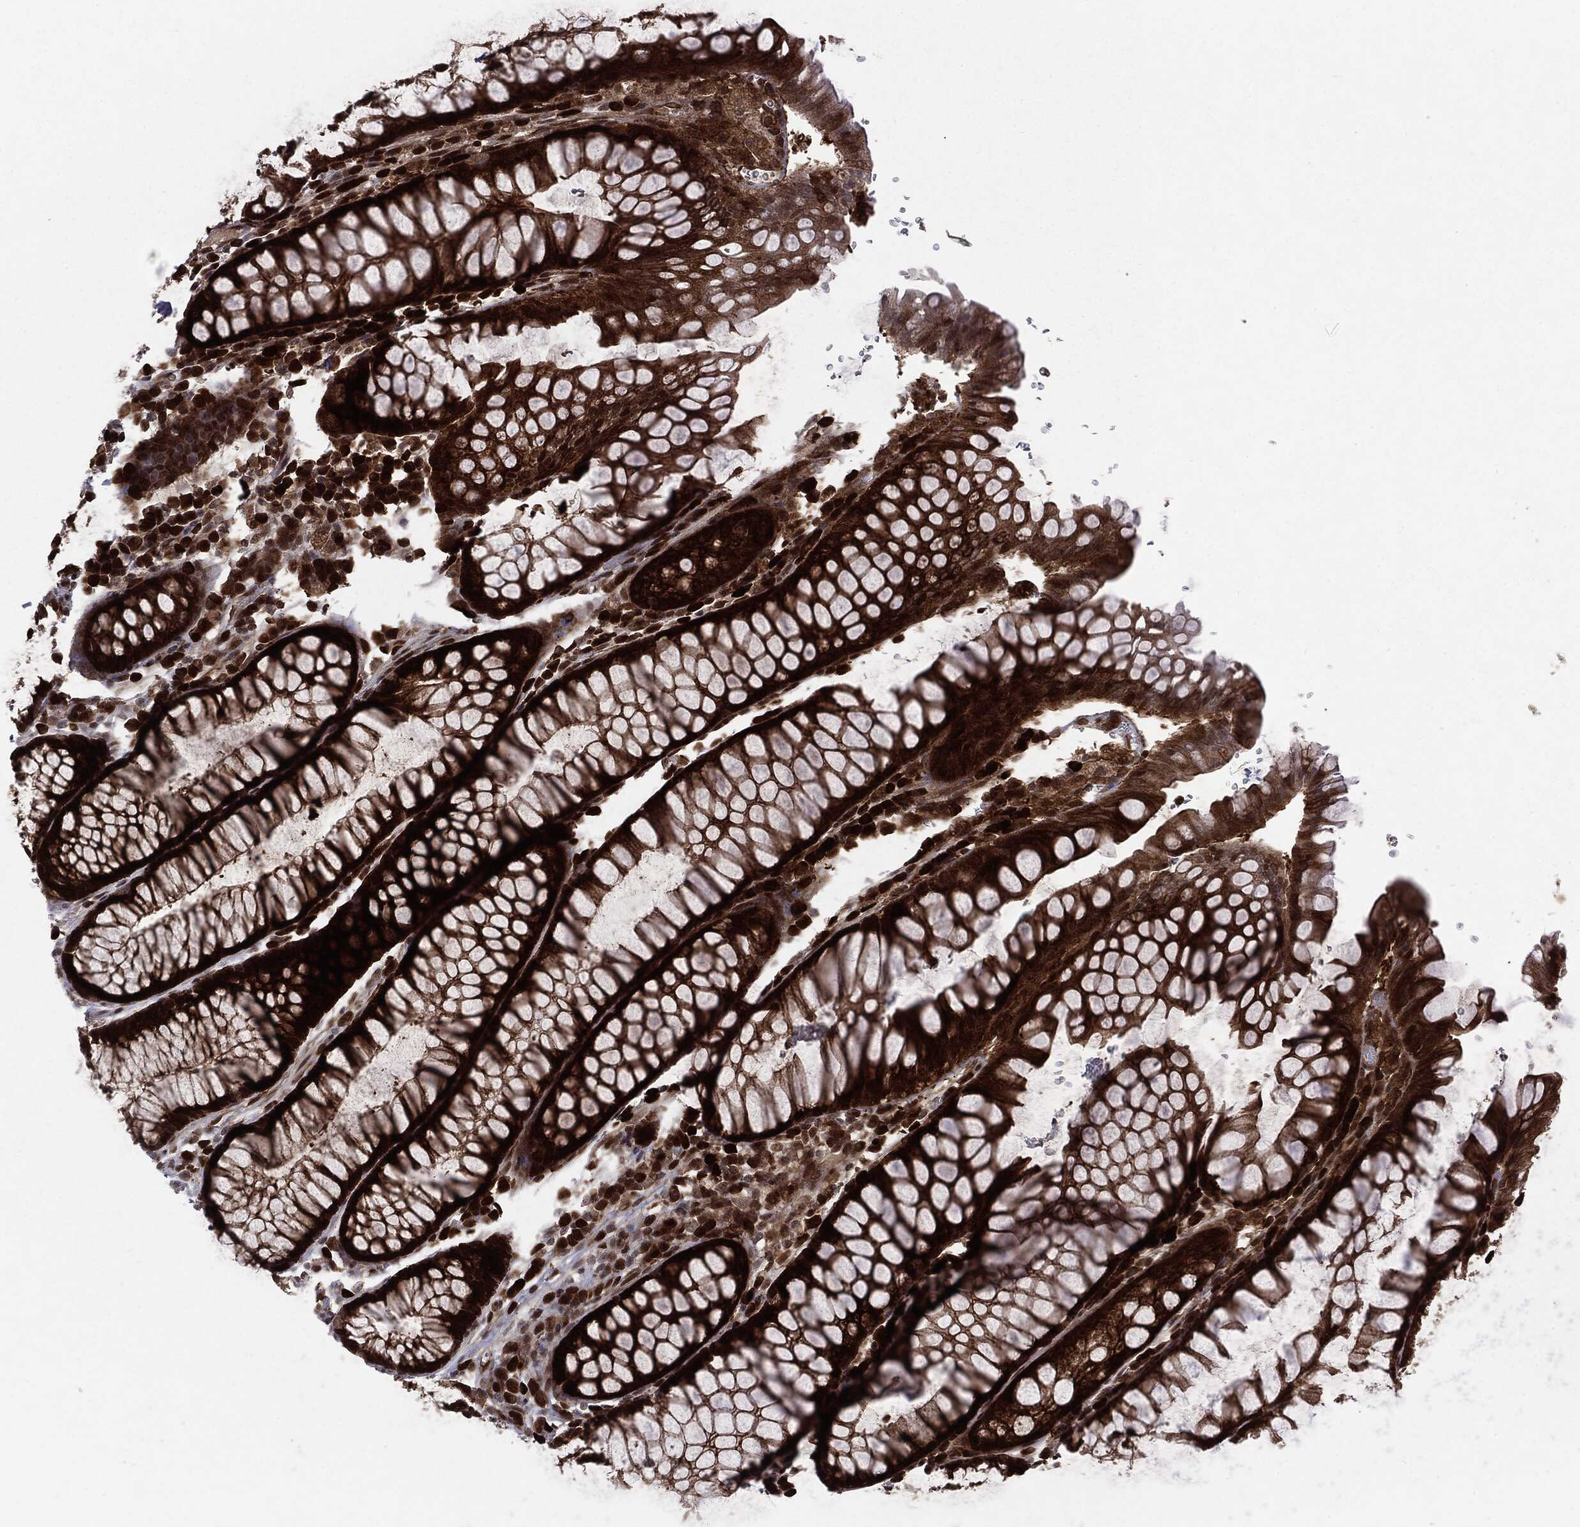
{"staining": {"intensity": "strong", "quantity": ">75%", "location": "cytoplasmic/membranous"}, "tissue": "rectum", "cell_type": "Glandular cells", "image_type": "normal", "snomed": [{"axis": "morphology", "description": "Normal tissue, NOS"}, {"axis": "topography", "description": "Rectum"}], "caption": "A brown stain labels strong cytoplasmic/membranous expression of a protein in glandular cells of normal rectum.", "gene": "OTUB1", "patient": {"sex": "female", "age": 68}}